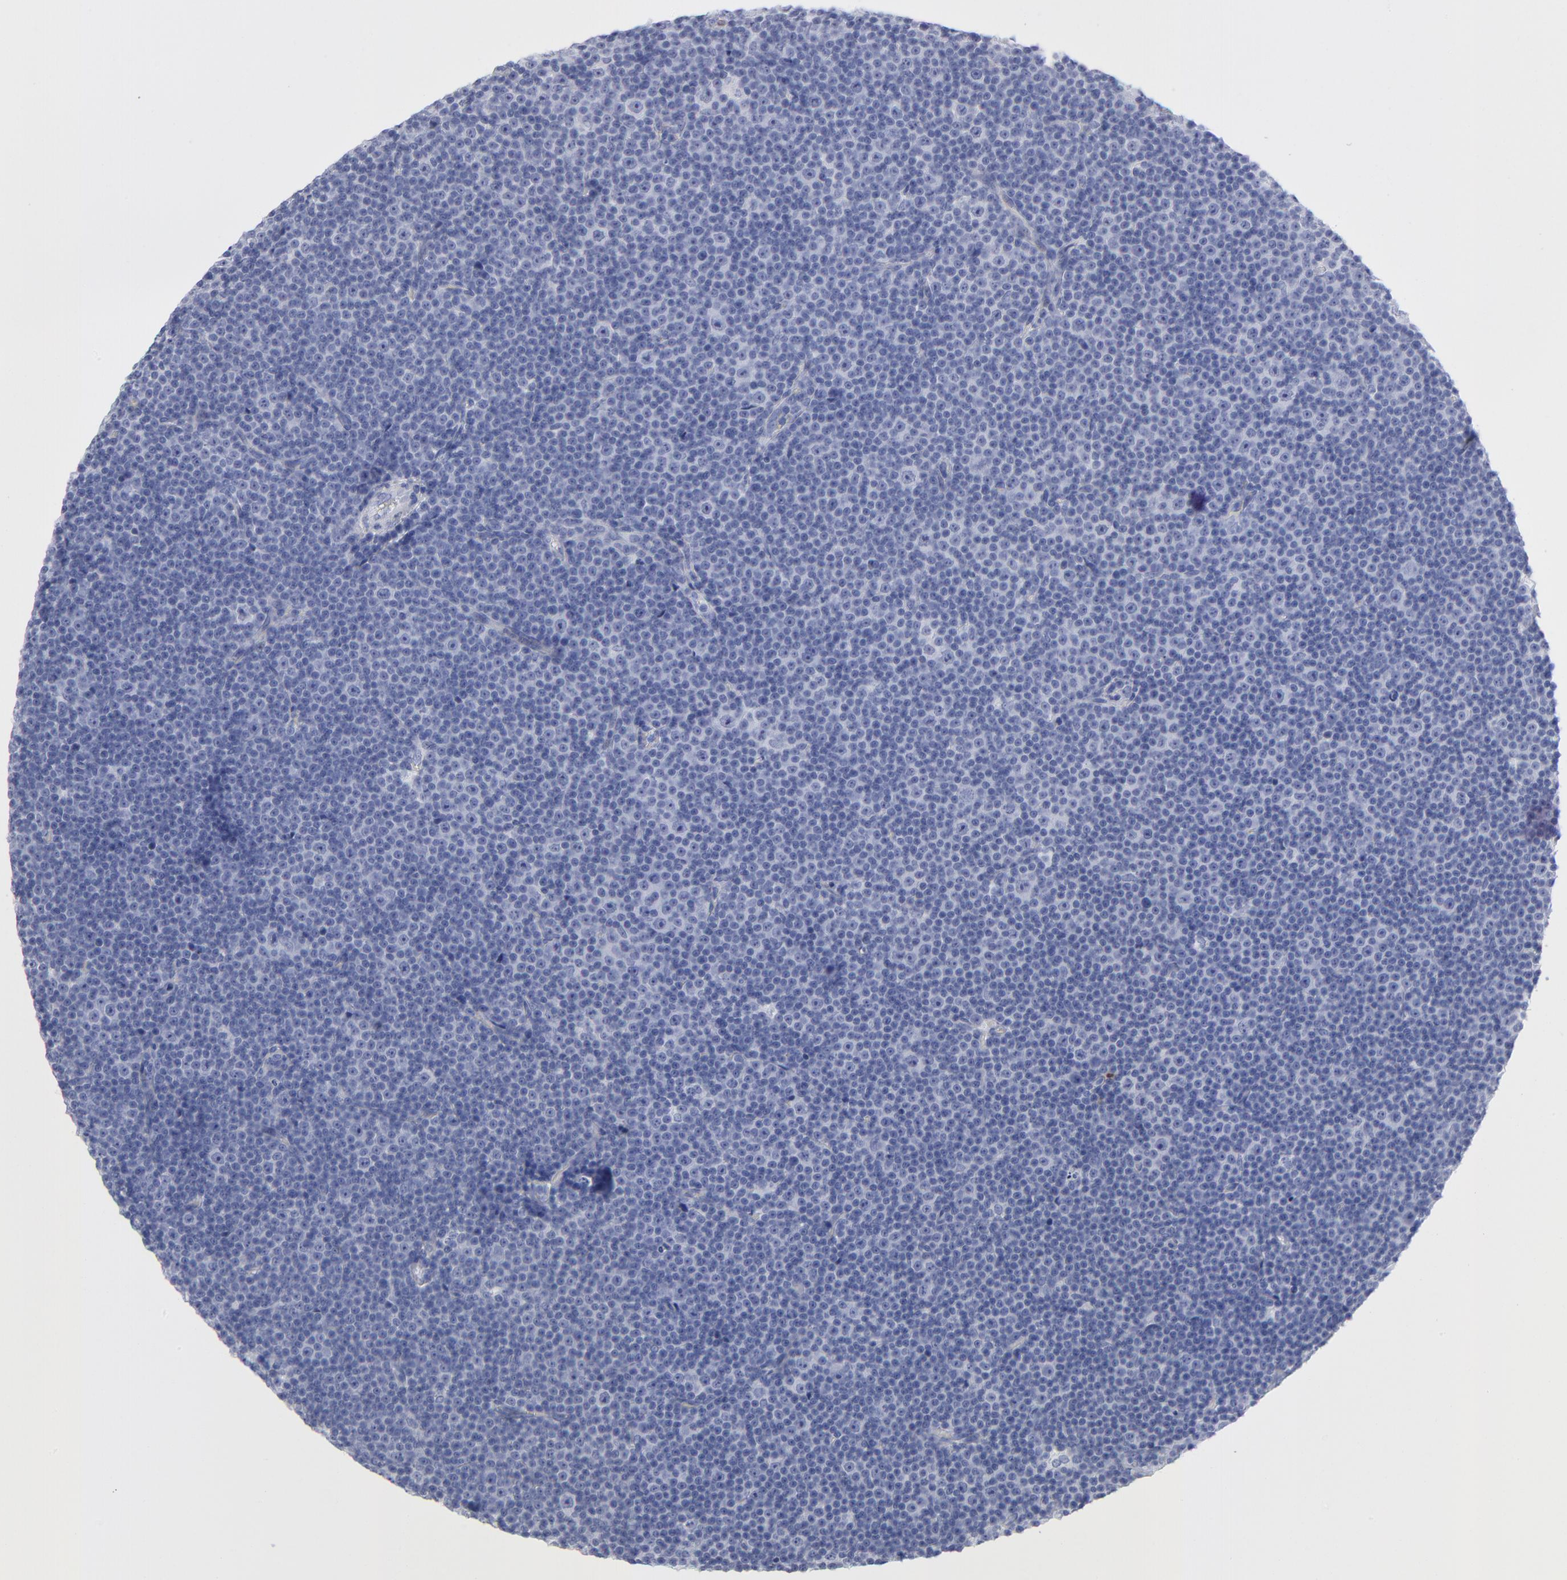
{"staining": {"intensity": "negative", "quantity": "none", "location": "none"}, "tissue": "lymphoma", "cell_type": "Tumor cells", "image_type": "cancer", "snomed": [{"axis": "morphology", "description": "Malignant lymphoma, non-Hodgkin's type, Low grade"}, {"axis": "topography", "description": "Lymph node"}], "caption": "Immunohistochemistry micrograph of neoplastic tissue: human lymphoma stained with DAB displays no significant protein positivity in tumor cells. (Immunohistochemistry (ihc), brightfield microscopy, high magnification).", "gene": "ARG1", "patient": {"sex": "female", "age": 67}}